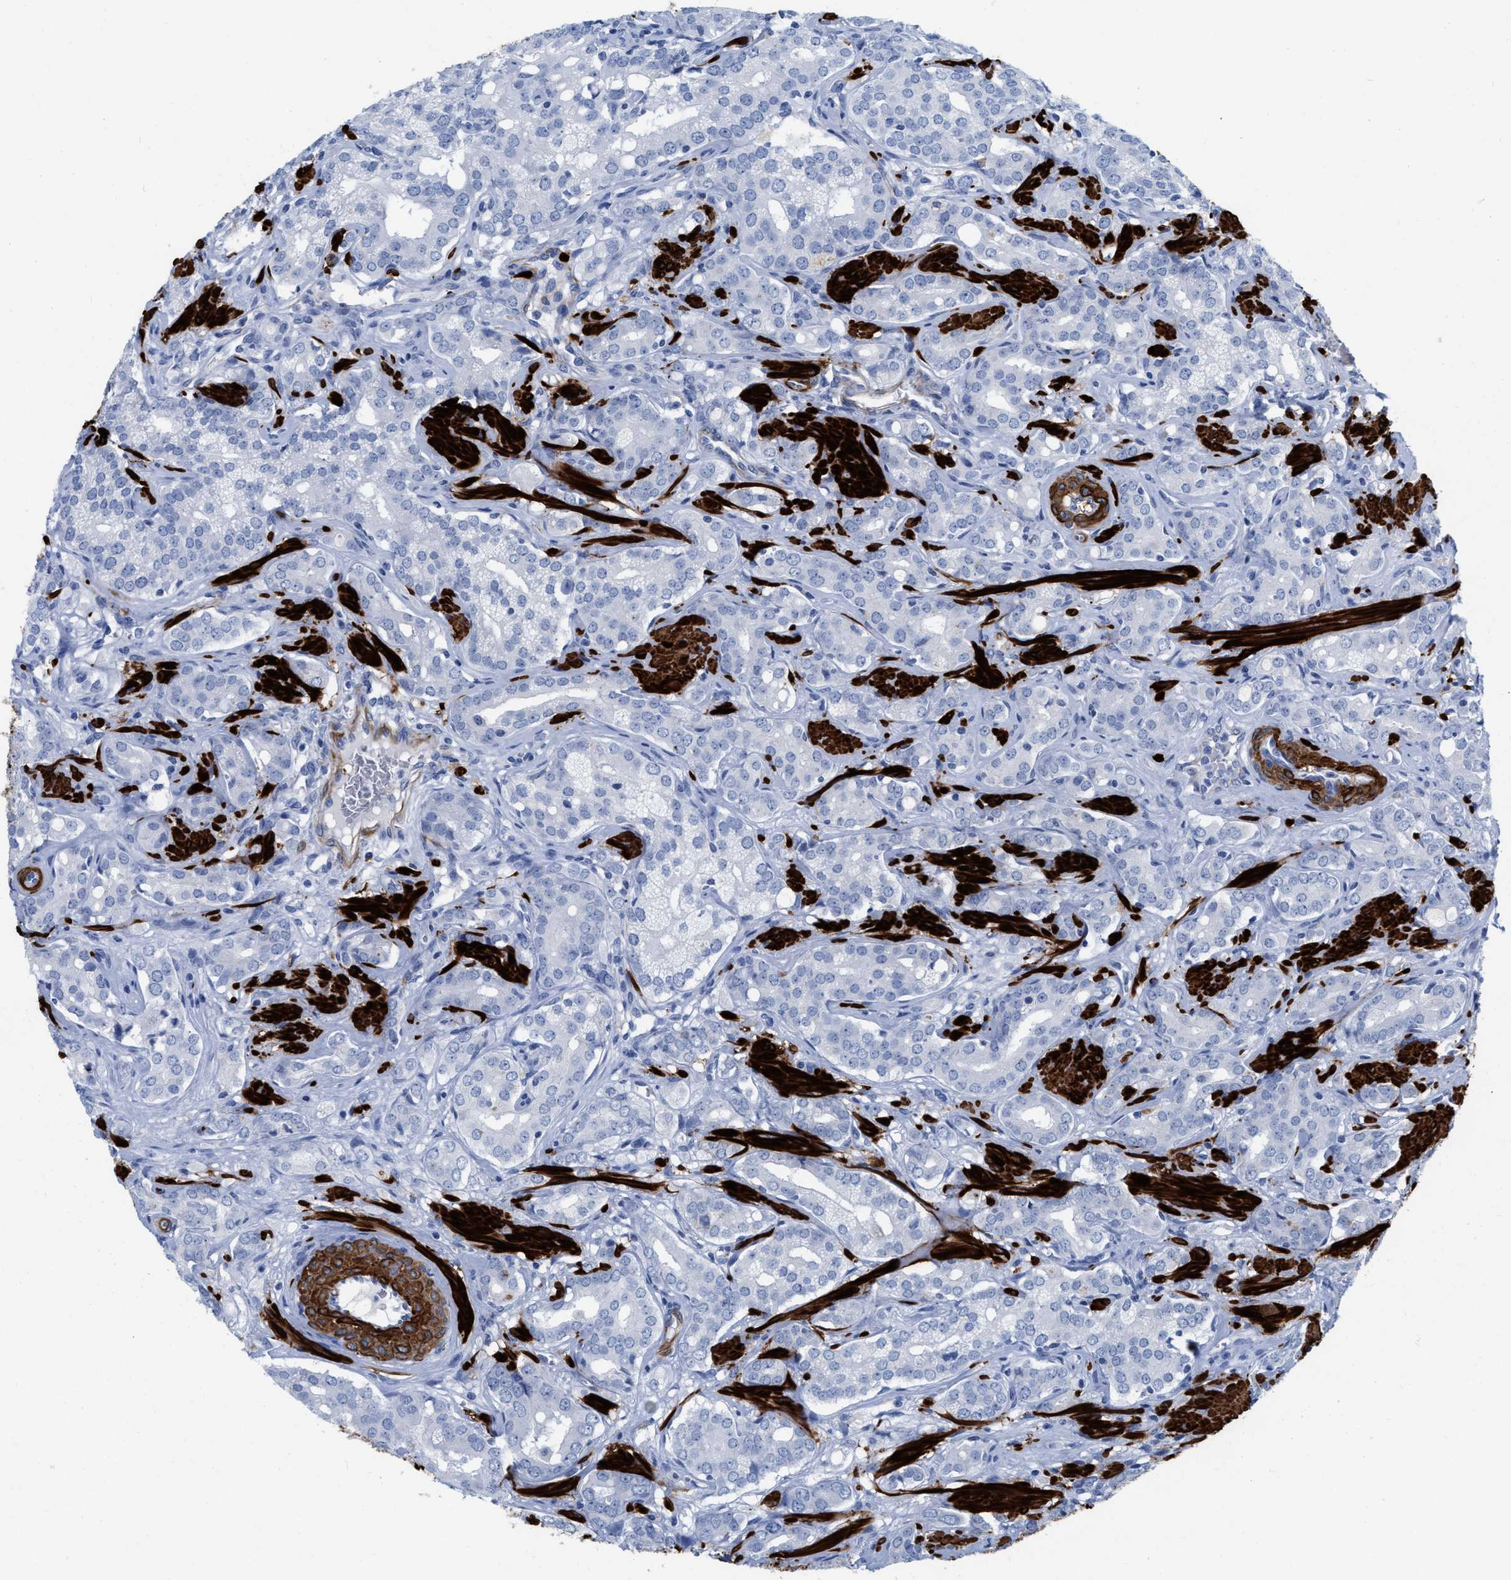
{"staining": {"intensity": "negative", "quantity": "none", "location": "none"}, "tissue": "prostate cancer", "cell_type": "Tumor cells", "image_type": "cancer", "snomed": [{"axis": "morphology", "description": "Adenocarcinoma, High grade"}, {"axis": "topography", "description": "Prostate"}], "caption": "Human prostate cancer stained for a protein using immunohistochemistry (IHC) exhibits no positivity in tumor cells.", "gene": "TAGLN", "patient": {"sex": "male", "age": 52}}